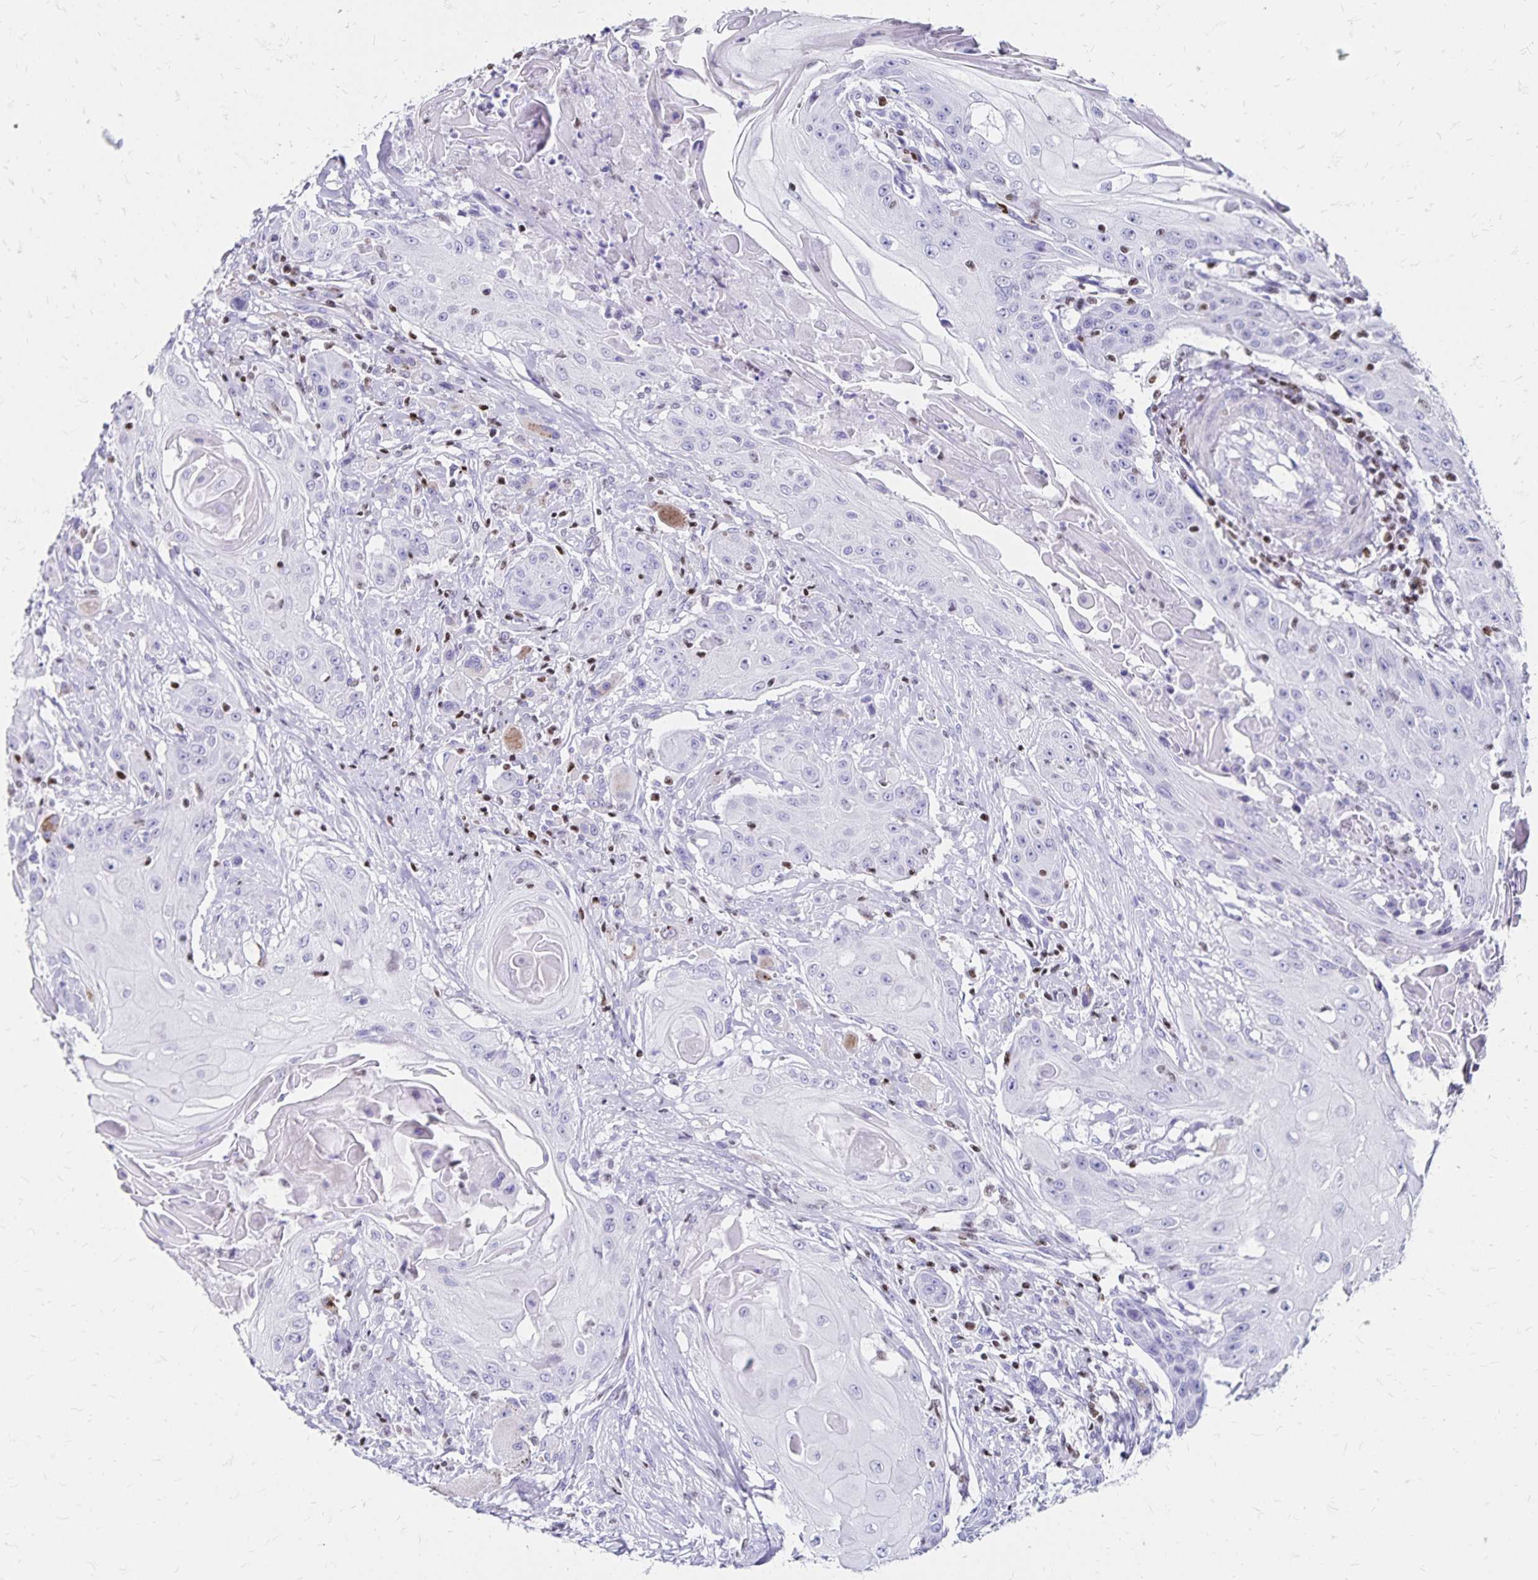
{"staining": {"intensity": "negative", "quantity": "none", "location": "none"}, "tissue": "head and neck cancer", "cell_type": "Tumor cells", "image_type": "cancer", "snomed": [{"axis": "morphology", "description": "Squamous cell carcinoma, NOS"}, {"axis": "topography", "description": "Oral tissue"}, {"axis": "topography", "description": "Head-Neck"}, {"axis": "topography", "description": "Neck, NOS"}], "caption": "Head and neck cancer (squamous cell carcinoma) was stained to show a protein in brown. There is no significant positivity in tumor cells.", "gene": "IKZF1", "patient": {"sex": "female", "age": 55}}